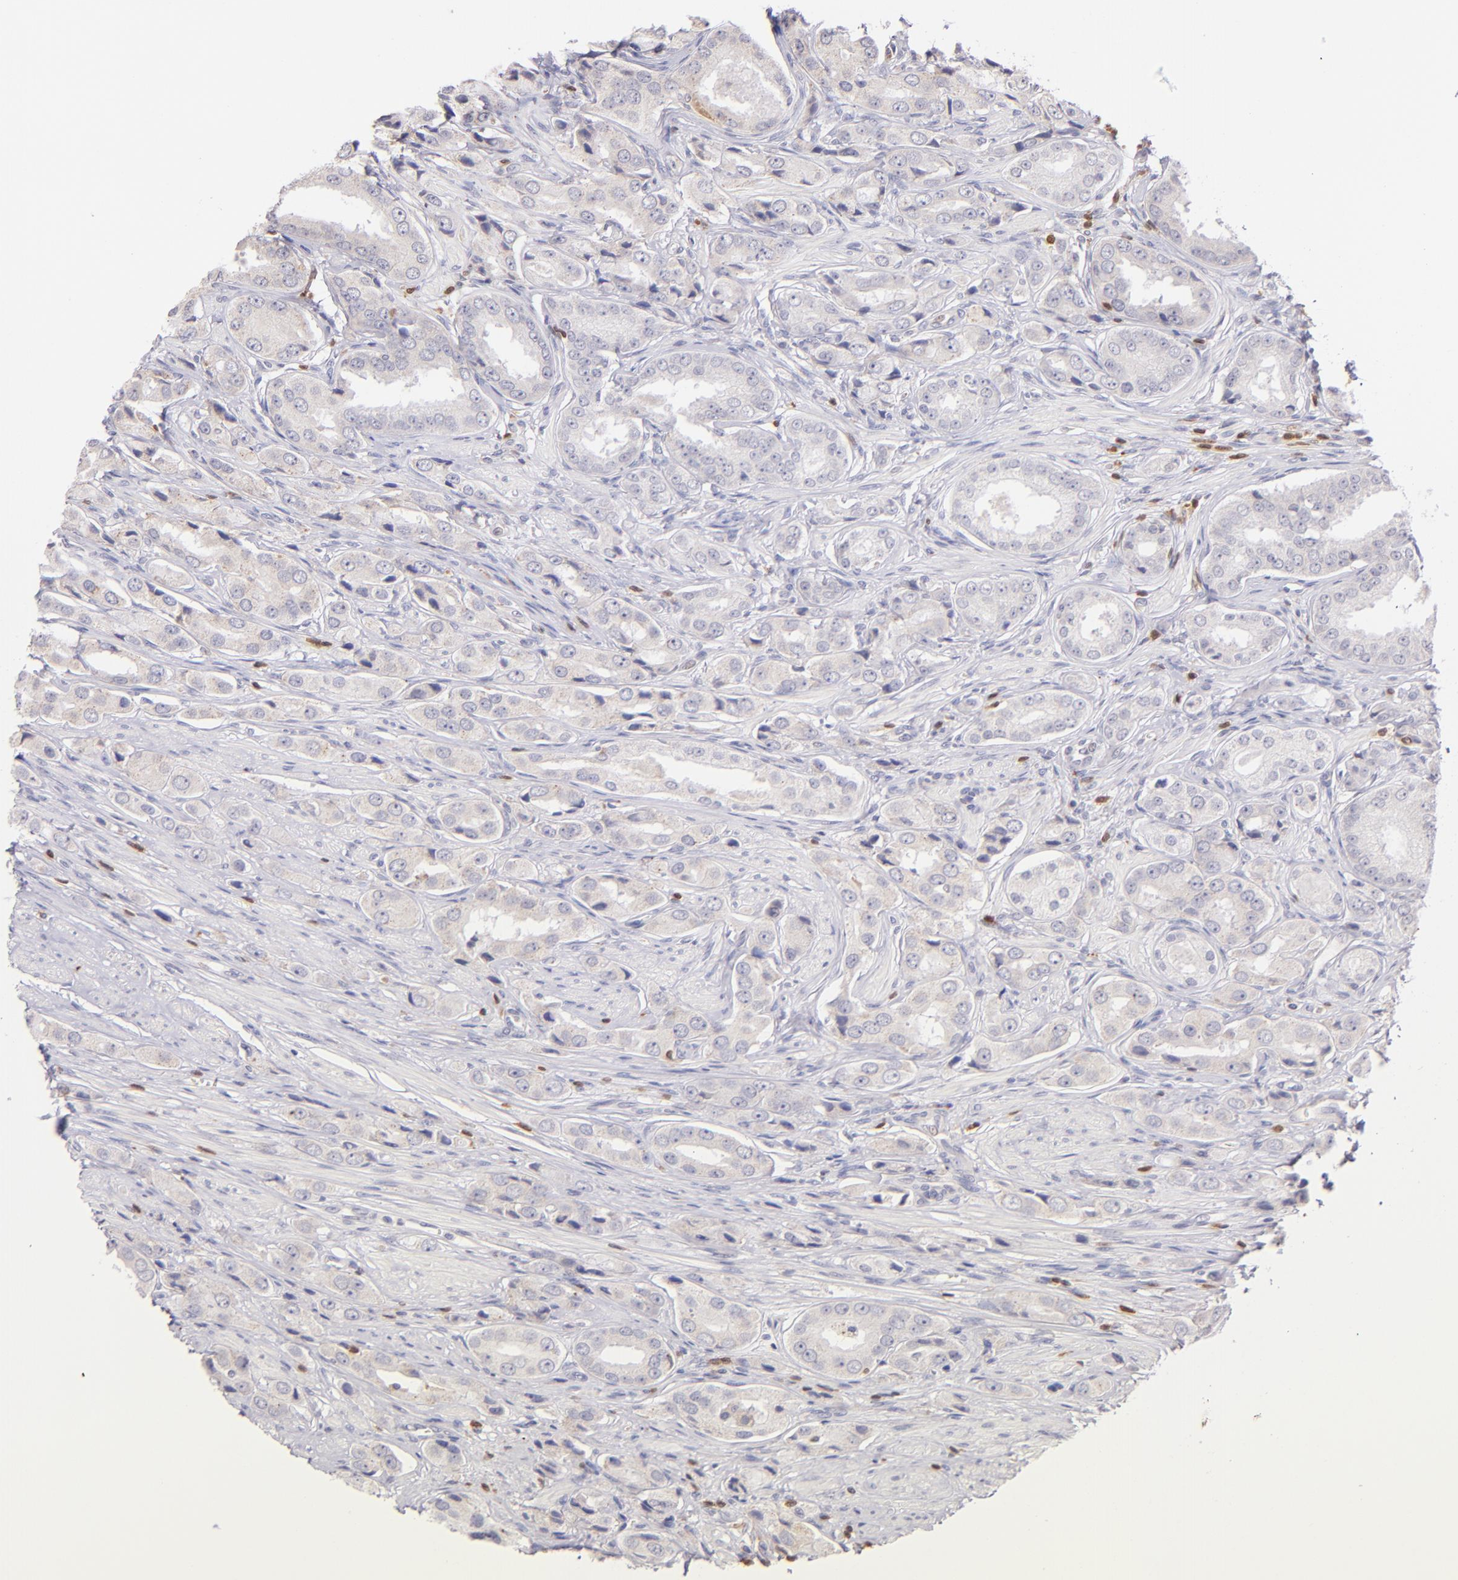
{"staining": {"intensity": "negative", "quantity": "none", "location": "none"}, "tissue": "prostate cancer", "cell_type": "Tumor cells", "image_type": "cancer", "snomed": [{"axis": "morphology", "description": "Adenocarcinoma, Medium grade"}, {"axis": "topography", "description": "Prostate"}], "caption": "There is no significant positivity in tumor cells of prostate cancer.", "gene": "ZAP70", "patient": {"sex": "male", "age": 53}}